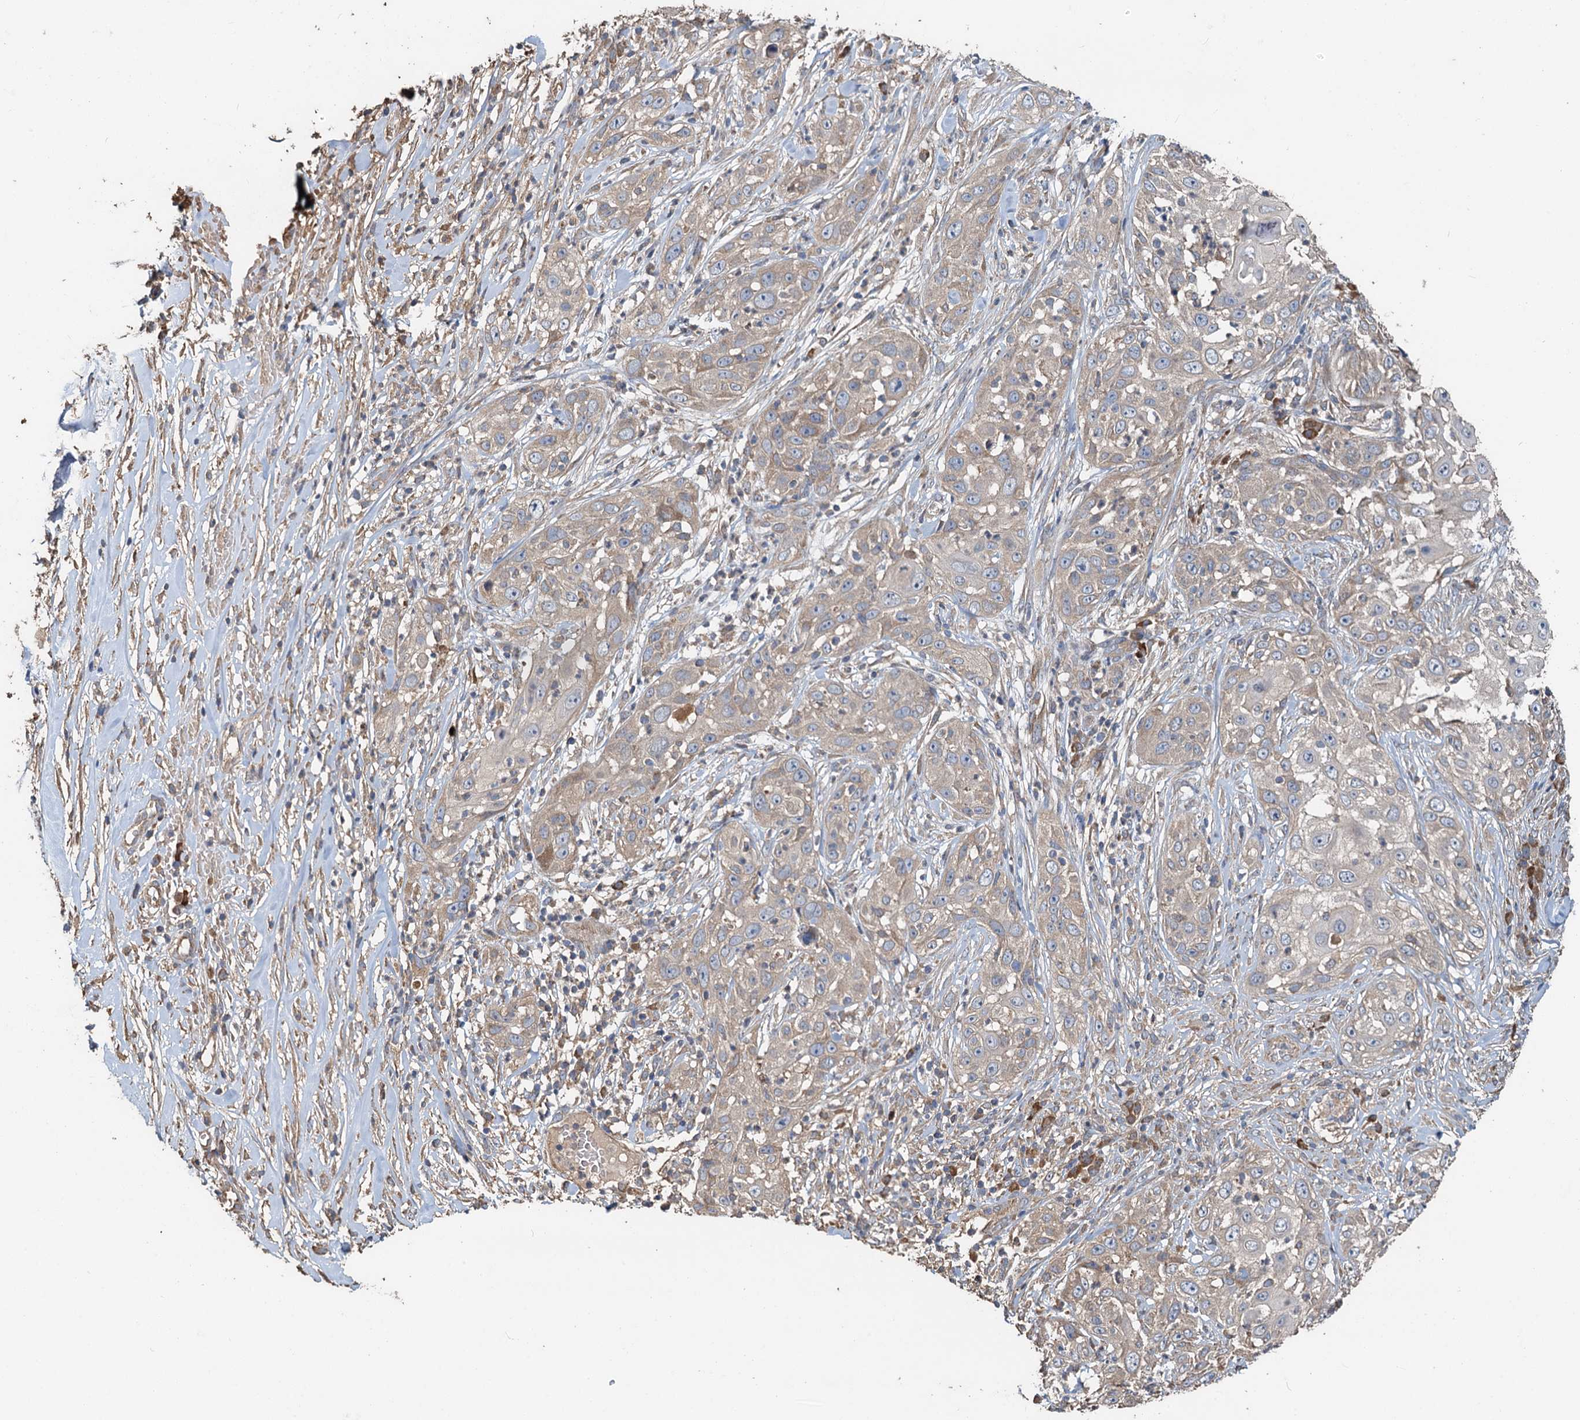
{"staining": {"intensity": "weak", "quantity": ">75%", "location": "cytoplasmic/membranous"}, "tissue": "skin cancer", "cell_type": "Tumor cells", "image_type": "cancer", "snomed": [{"axis": "morphology", "description": "Squamous cell carcinoma, NOS"}, {"axis": "topography", "description": "Skin"}], "caption": "About >75% of tumor cells in squamous cell carcinoma (skin) reveal weak cytoplasmic/membranous protein expression as visualized by brown immunohistochemical staining.", "gene": "HYI", "patient": {"sex": "female", "age": 44}}